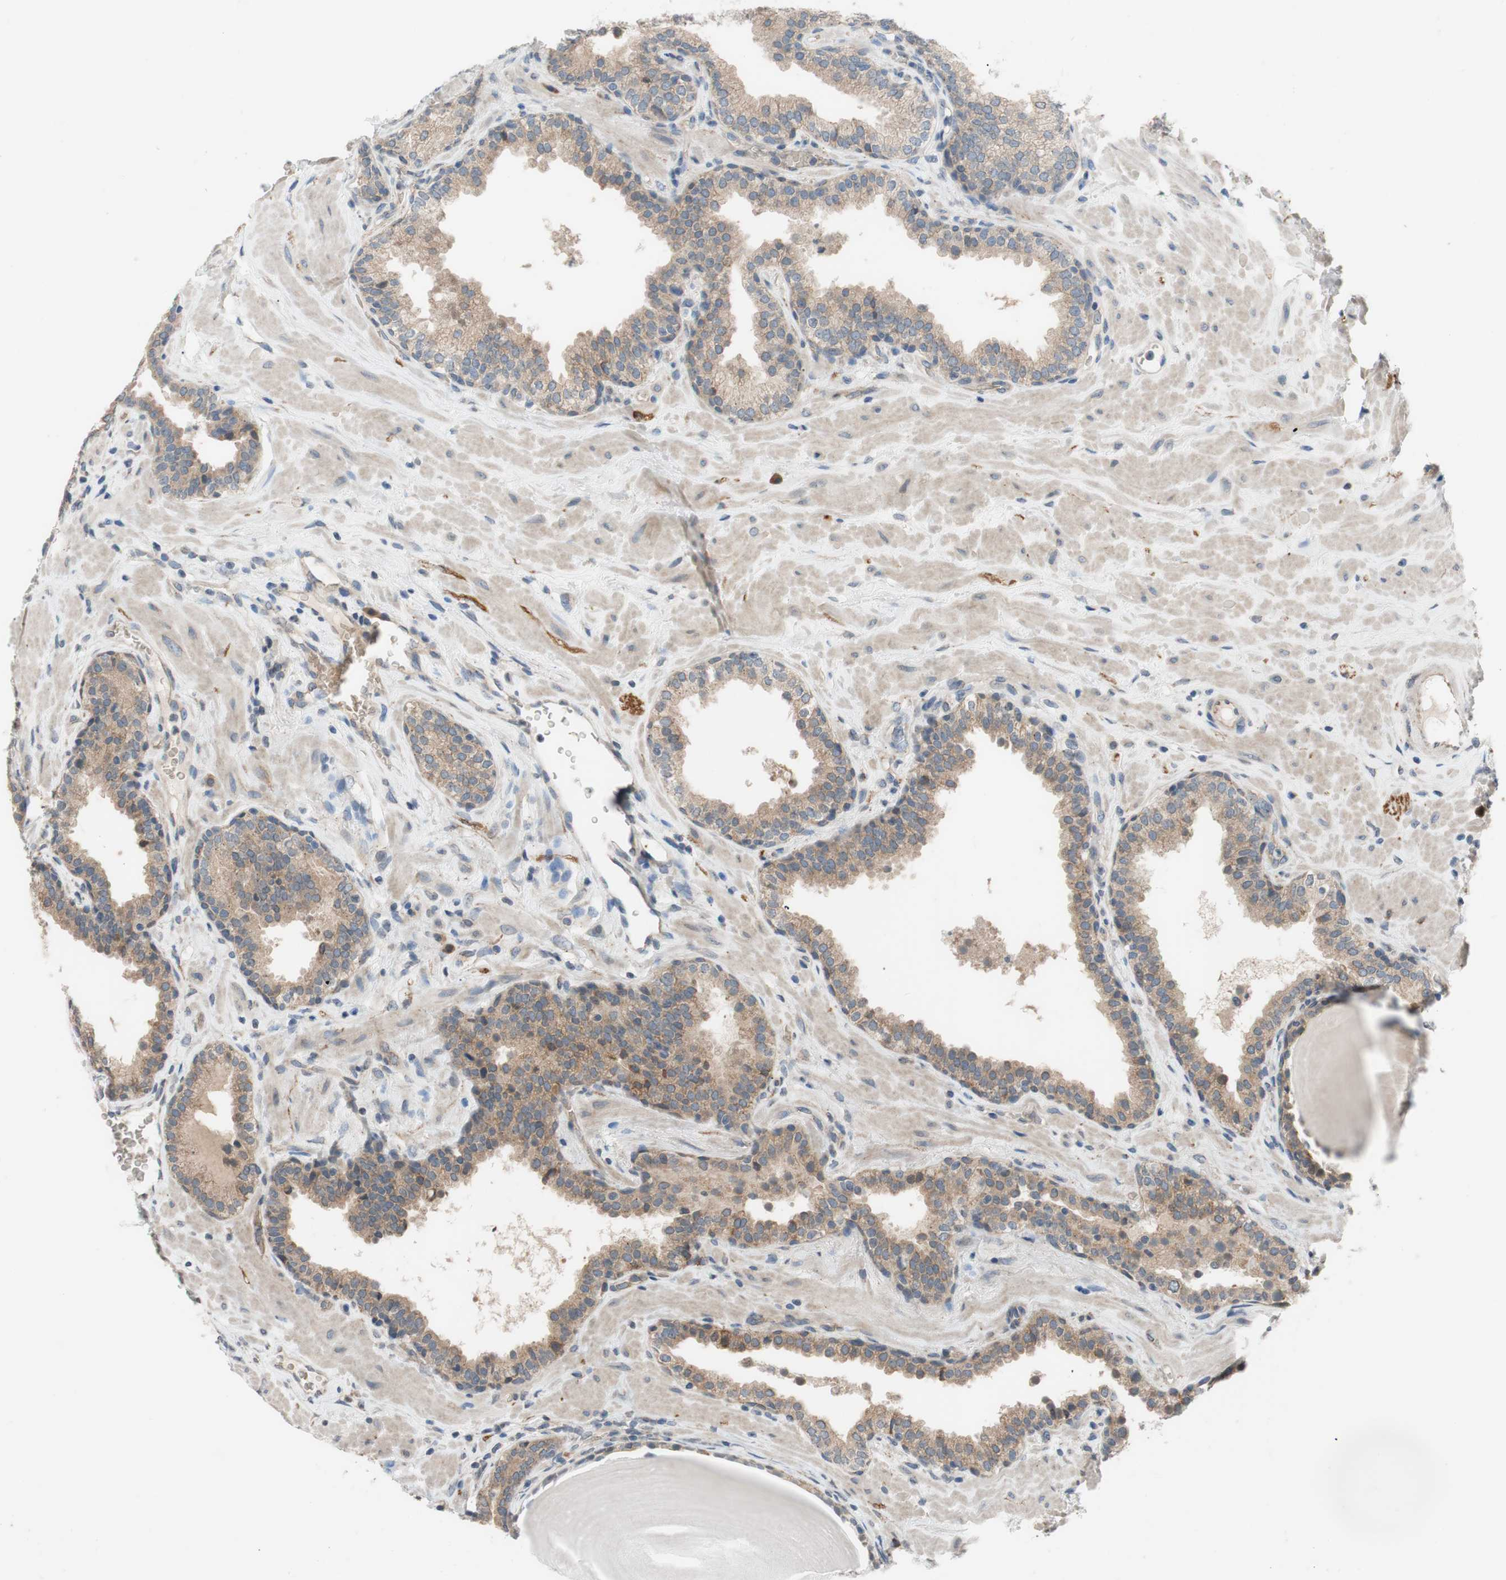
{"staining": {"intensity": "moderate", "quantity": ">75%", "location": "cytoplasmic/membranous"}, "tissue": "prostate", "cell_type": "Glandular cells", "image_type": "normal", "snomed": [{"axis": "morphology", "description": "Normal tissue, NOS"}, {"axis": "topography", "description": "Prostate"}], "caption": "Immunohistochemistry (IHC) histopathology image of unremarkable human prostate stained for a protein (brown), which reveals medium levels of moderate cytoplasmic/membranous expression in about >75% of glandular cells.", "gene": "ADD2", "patient": {"sex": "male", "age": 51}}